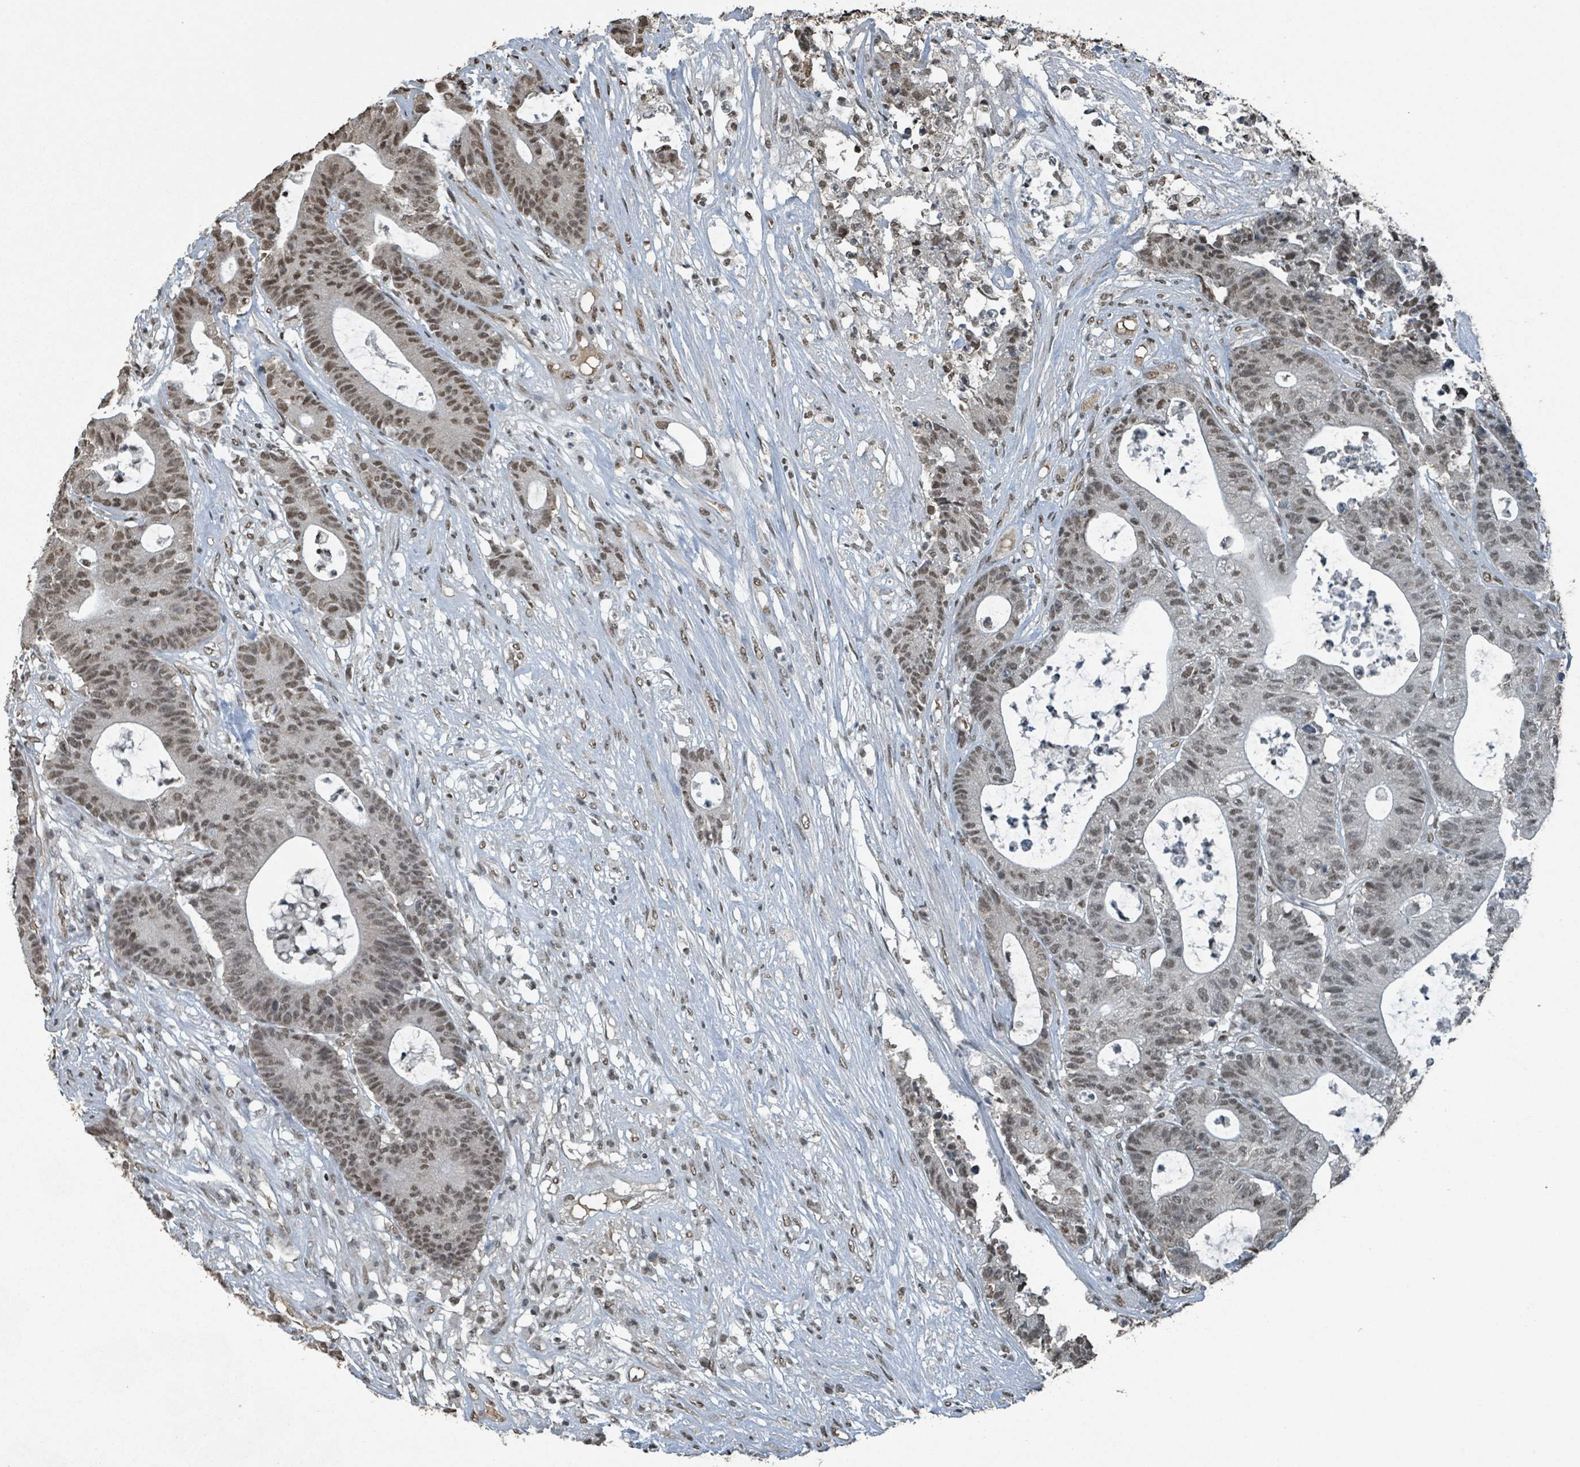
{"staining": {"intensity": "moderate", "quantity": ">75%", "location": "nuclear"}, "tissue": "colorectal cancer", "cell_type": "Tumor cells", "image_type": "cancer", "snomed": [{"axis": "morphology", "description": "Adenocarcinoma, NOS"}, {"axis": "topography", "description": "Colon"}], "caption": "IHC of human adenocarcinoma (colorectal) shows medium levels of moderate nuclear positivity in about >75% of tumor cells.", "gene": "PHIP", "patient": {"sex": "female", "age": 84}}